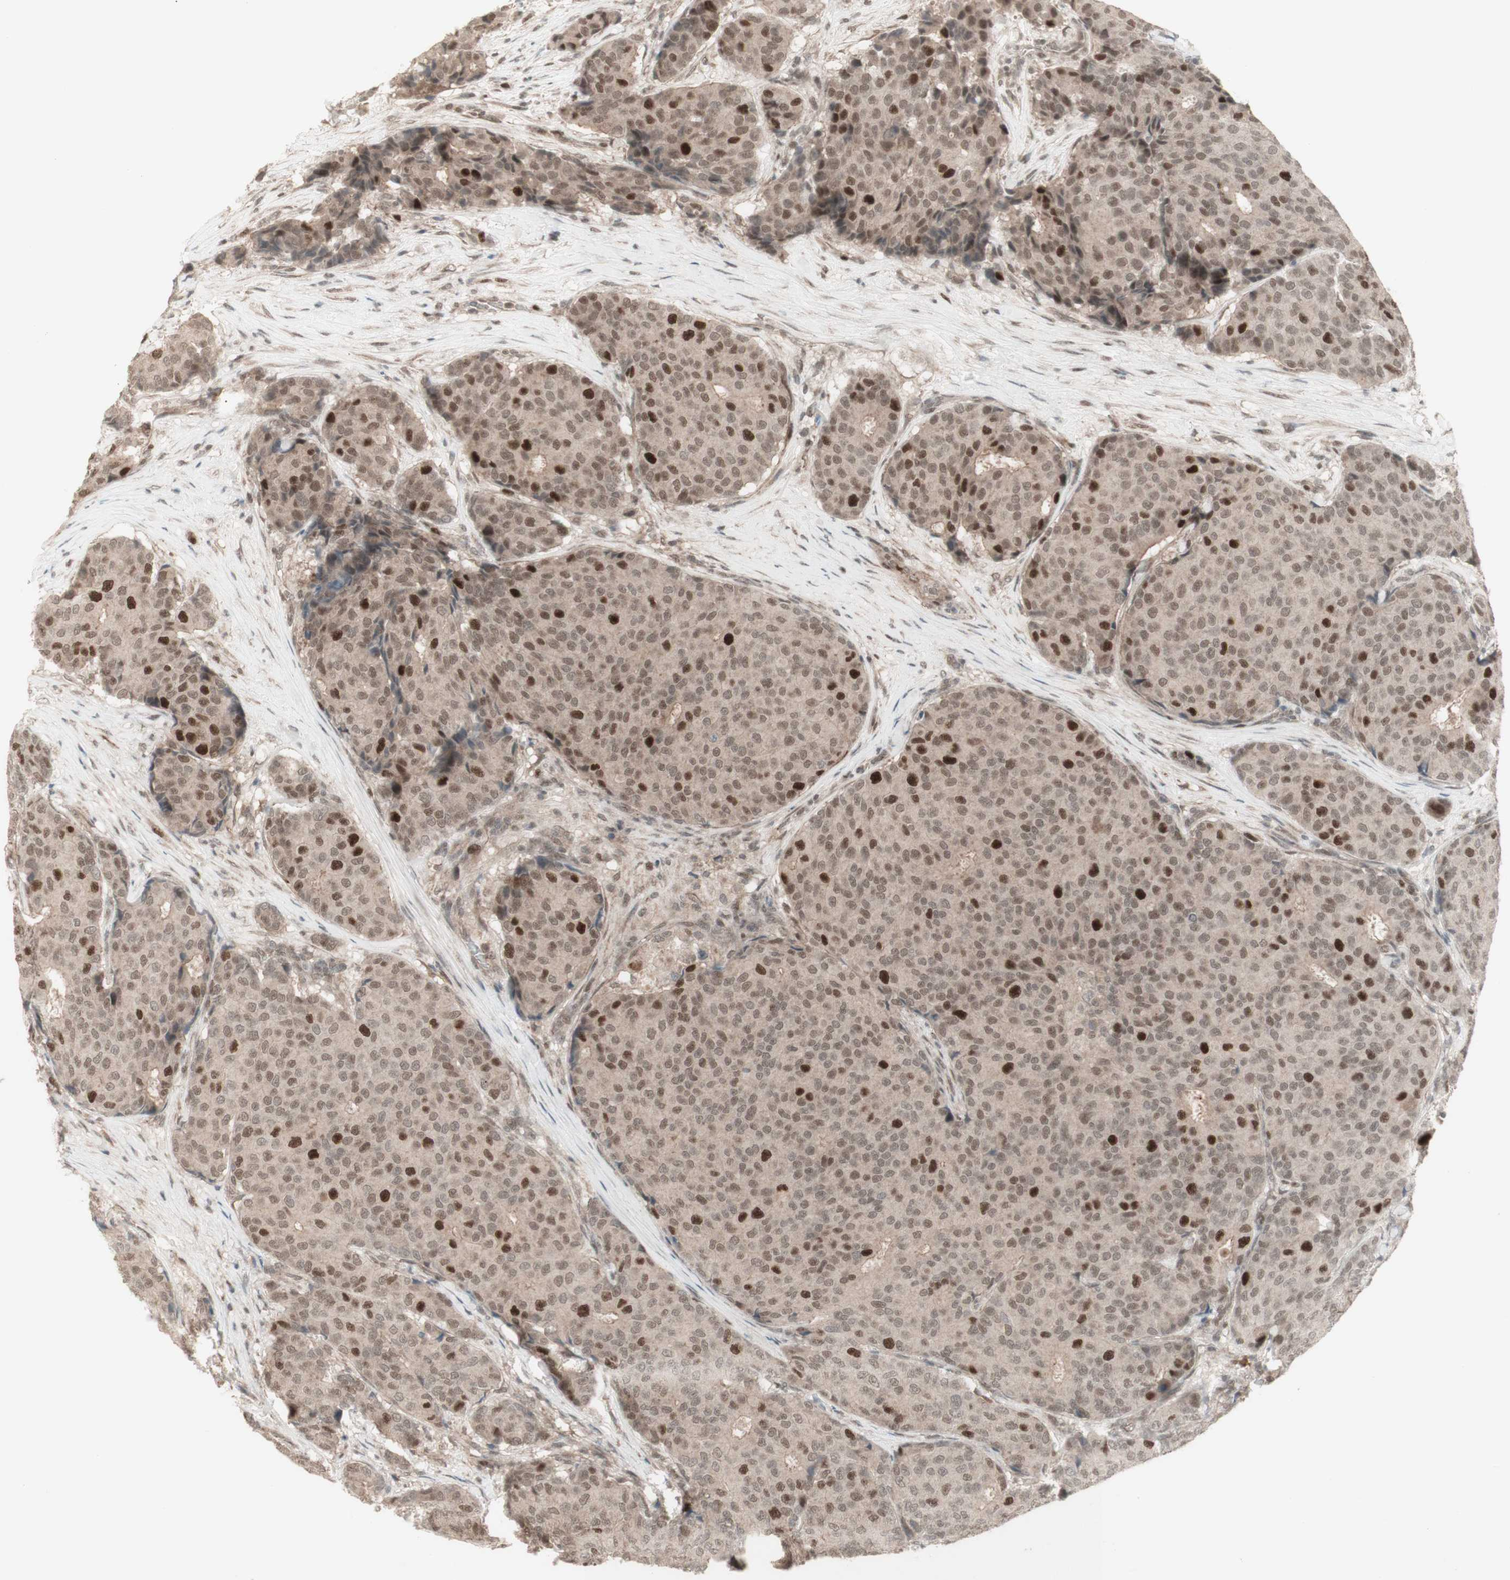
{"staining": {"intensity": "strong", "quantity": "<25%", "location": "cytoplasmic/membranous,nuclear"}, "tissue": "breast cancer", "cell_type": "Tumor cells", "image_type": "cancer", "snomed": [{"axis": "morphology", "description": "Duct carcinoma"}, {"axis": "topography", "description": "Breast"}], "caption": "Strong cytoplasmic/membranous and nuclear expression is present in approximately <25% of tumor cells in breast cancer (intraductal carcinoma).", "gene": "MSH6", "patient": {"sex": "female", "age": 75}}